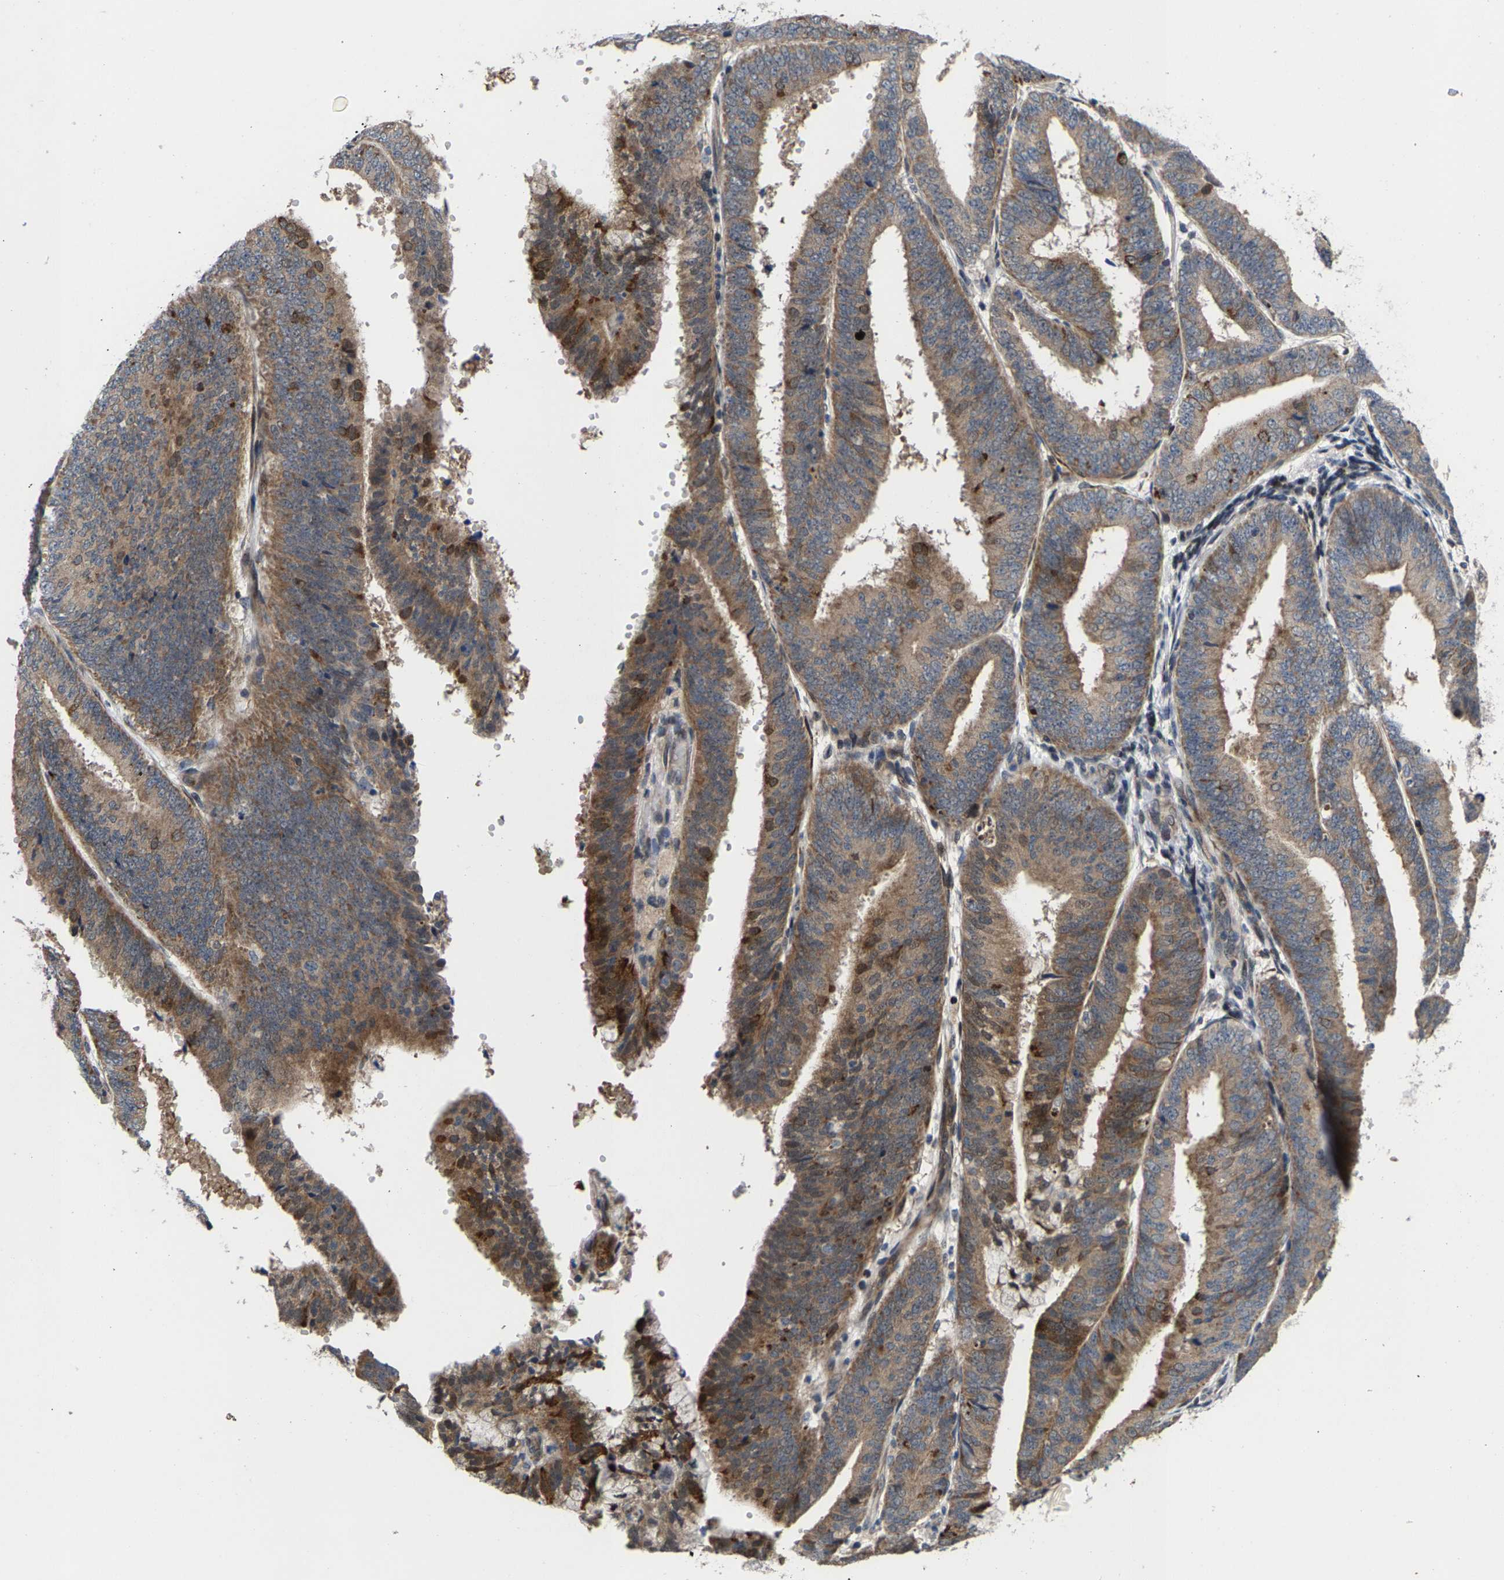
{"staining": {"intensity": "moderate", "quantity": ">75%", "location": "cytoplasmic/membranous"}, "tissue": "endometrial cancer", "cell_type": "Tumor cells", "image_type": "cancer", "snomed": [{"axis": "morphology", "description": "Adenocarcinoma, NOS"}, {"axis": "topography", "description": "Endometrium"}], "caption": "Protein expression analysis of human endometrial cancer (adenocarcinoma) reveals moderate cytoplasmic/membranous positivity in approximately >75% of tumor cells.", "gene": "TDRKH", "patient": {"sex": "female", "age": 63}}